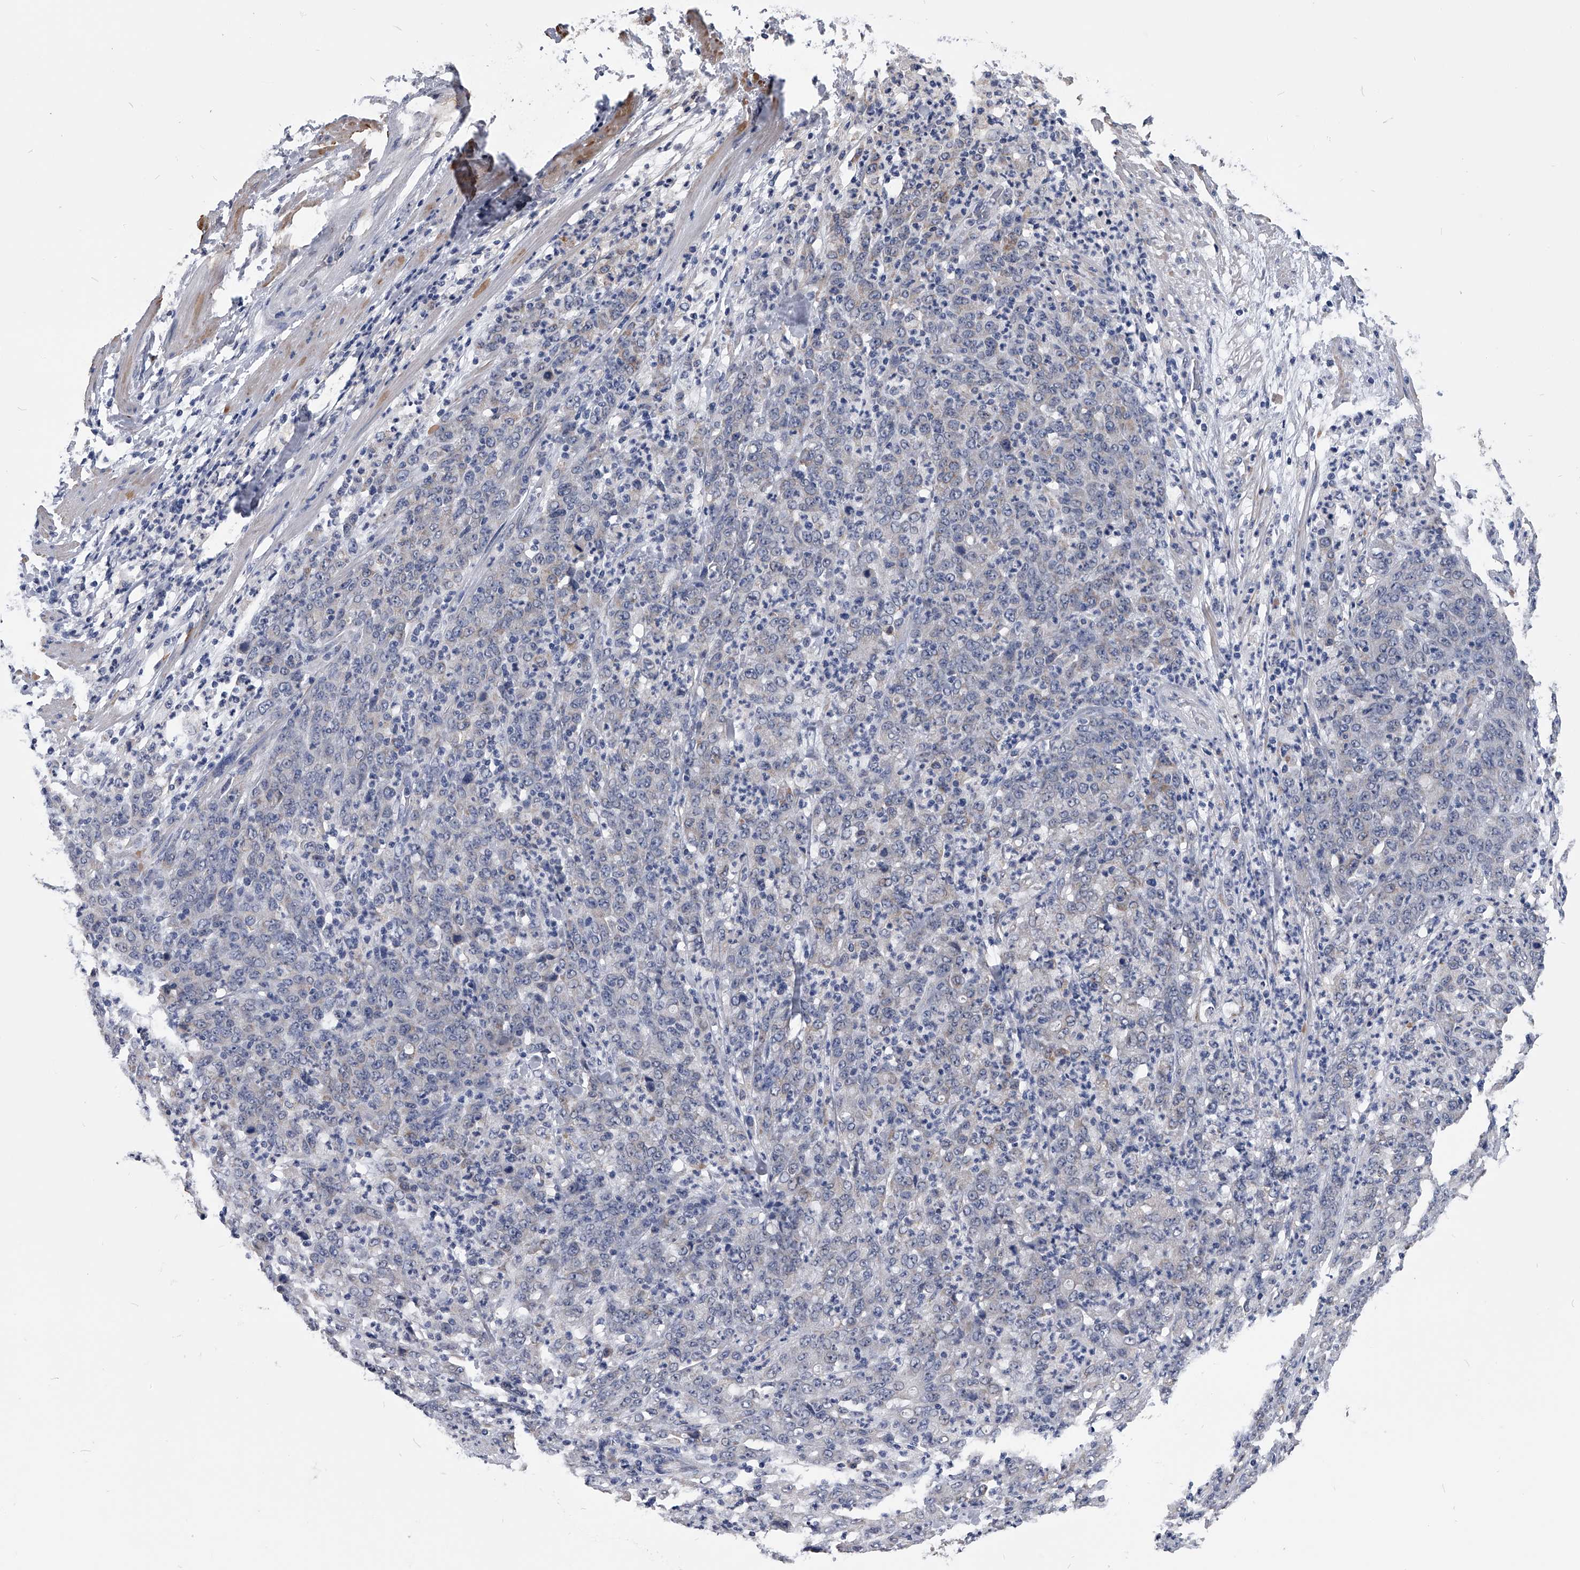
{"staining": {"intensity": "weak", "quantity": "<25%", "location": "cytoplasmic/membranous"}, "tissue": "stomach cancer", "cell_type": "Tumor cells", "image_type": "cancer", "snomed": [{"axis": "morphology", "description": "Adenocarcinoma, NOS"}, {"axis": "topography", "description": "Stomach, lower"}], "caption": "Immunohistochemistry photomicrograph of neoplastic tissue: human stomach adenocarcinoma stained with DAB (3,3'-diaminobenzidine) shows no significant protein staining in tumor cells.", "gene": "OAT", "patient": {"sex": "female", "age": 71}}